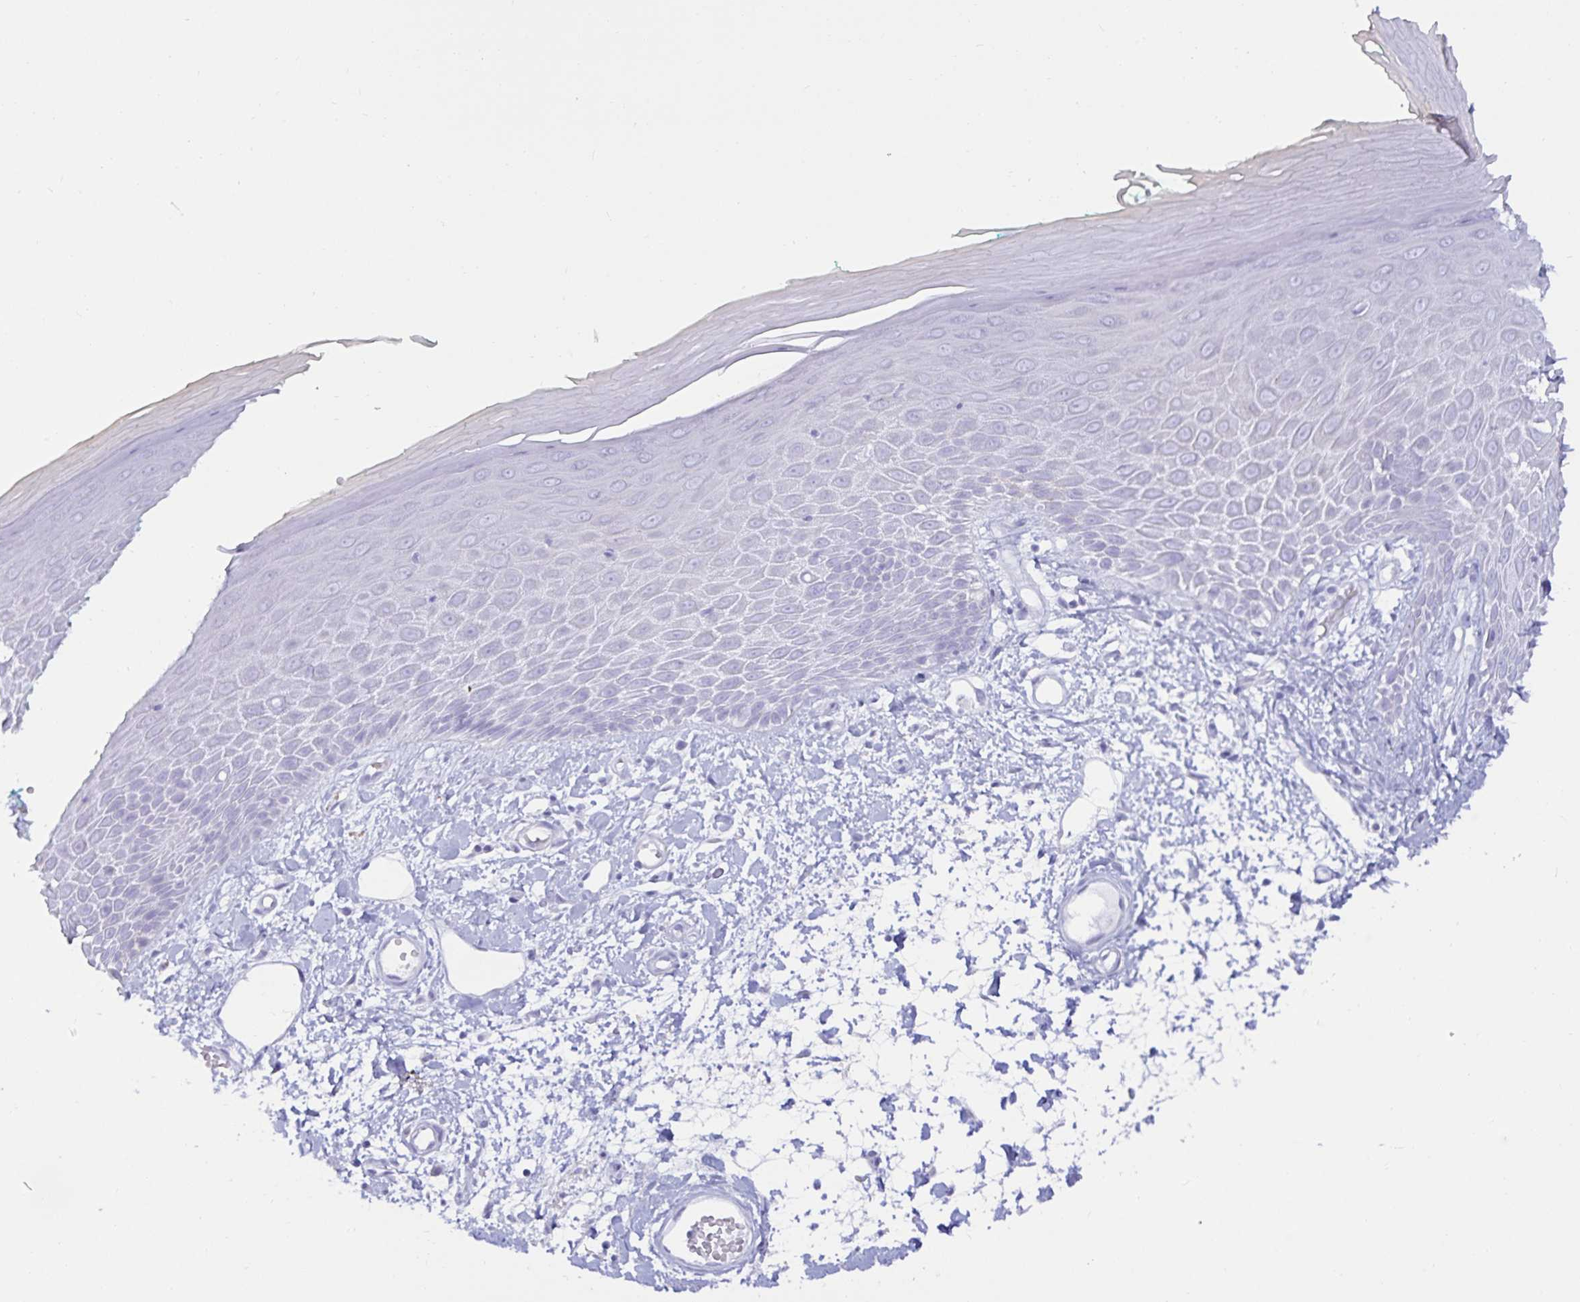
{"staining": {"intensity": "negative", "quantity": "none", "location": "none"}, "tissue": "skin", "cell_type": "Epidermal cells", "image_type": "normal", "snomed": [{"axis": "morphology", "description": "Normal tissue, NOS"}, {"axis": "topography", "description": "Anal"}, {"axis": "topography", "description": "Peripheral nerve tissue"}], "caption": "DAB immunohistochemical staining of benign skin demonstrates no significant staining in epidermal cells.", "gene": "MON2", "patient": {"sex": "male", "age": 78}}